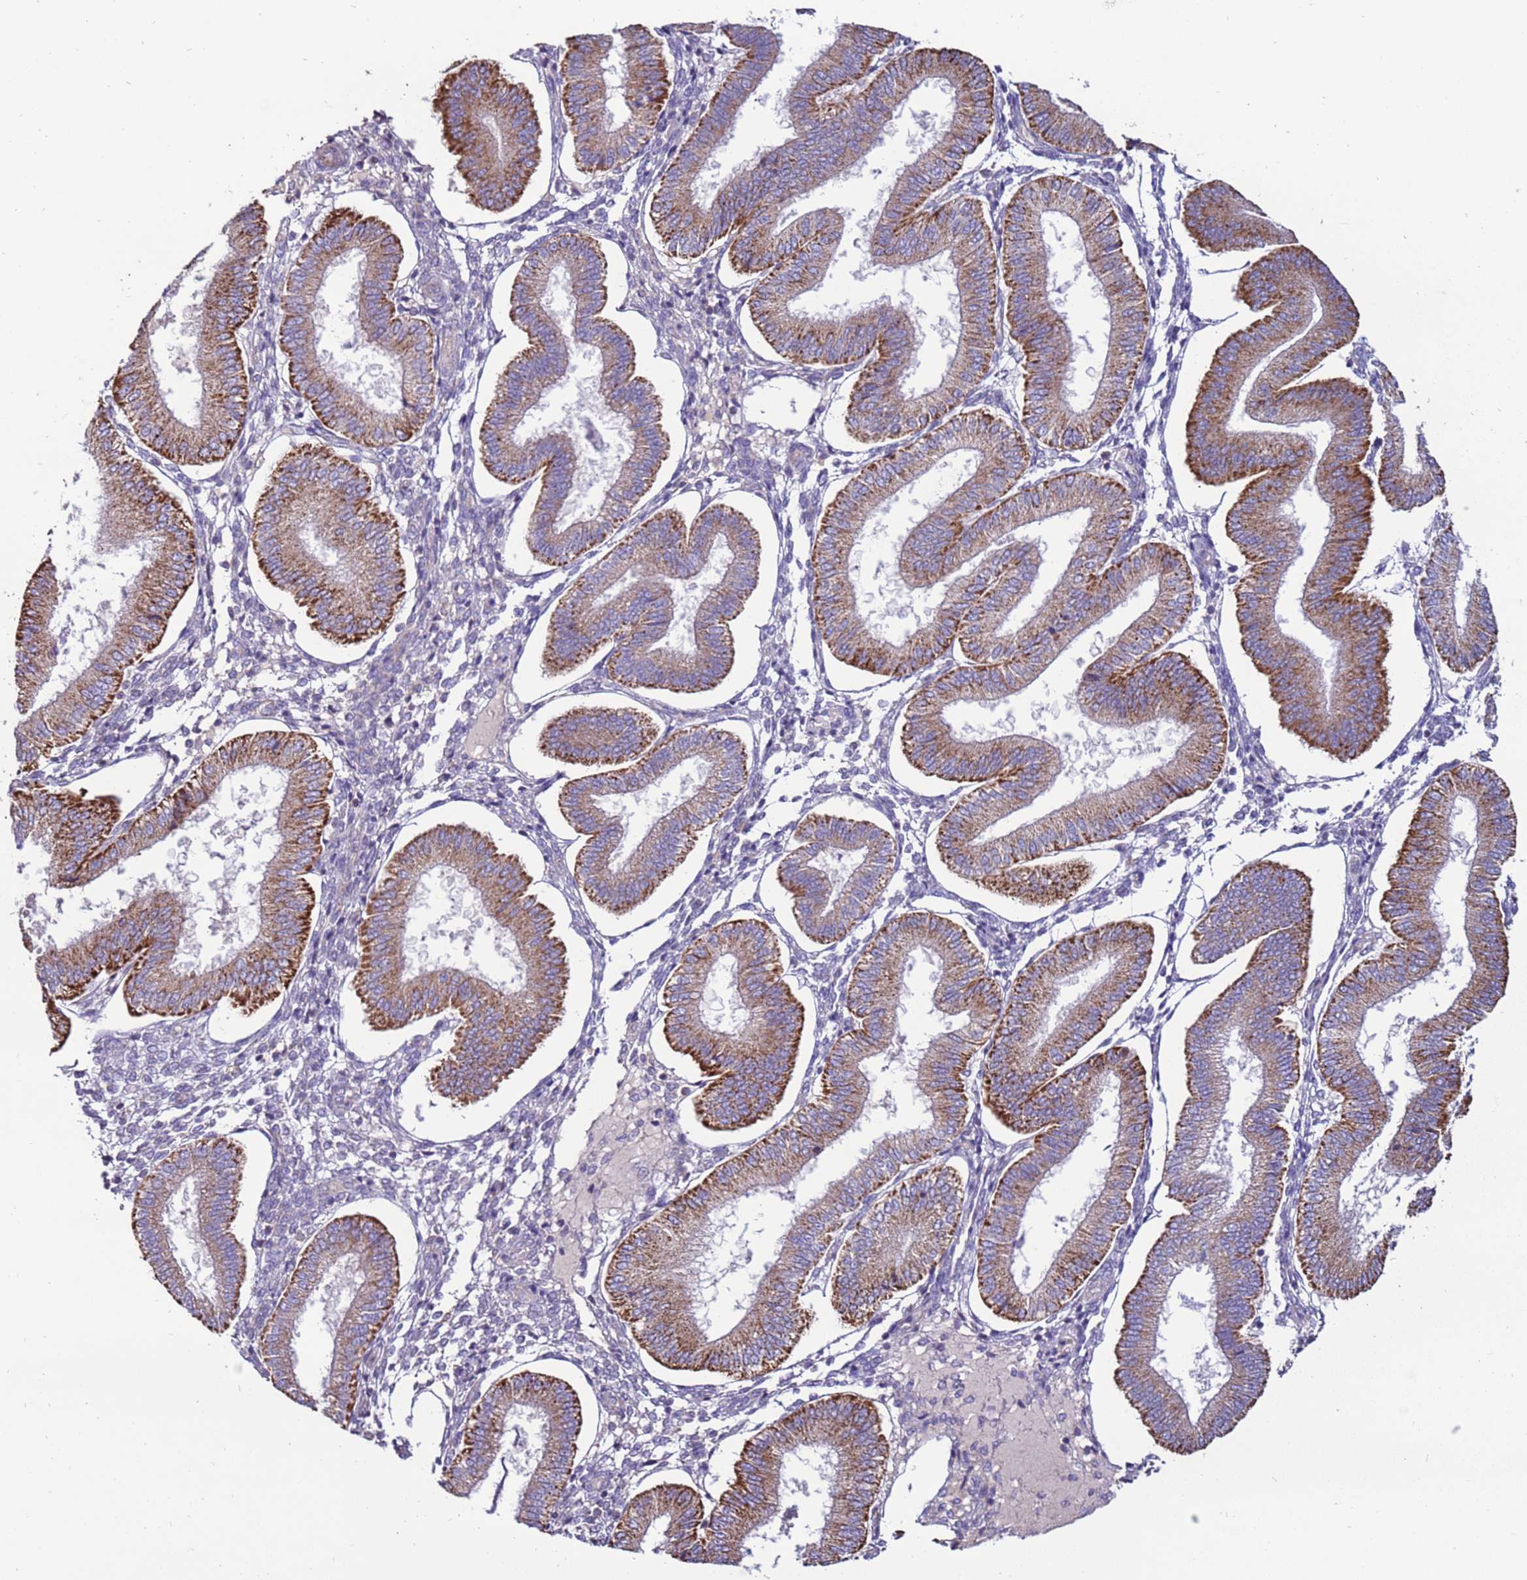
{"staining": {"intensity": "negative", "quantity": "none", "location": "none"}, "tissue": "endometrium", "cell_type": "Cells in endometrial stroma", "image_type": "normal", "snomed": [{"axis": "morphology", "description": "Normal tissue, NOS"}, {"axis": "topography", "description": "Endometrium"}], "caption": "Immunohistochemistry photomicrograph of benign endometrium: endometrium stained with DAB (3,3'-diaminobenzidine) demonstrates no significant protein staining in cells in endometrial stroma.", "gene": "TRAPPC4", "patient": {"sex": "female", "age": 39}}